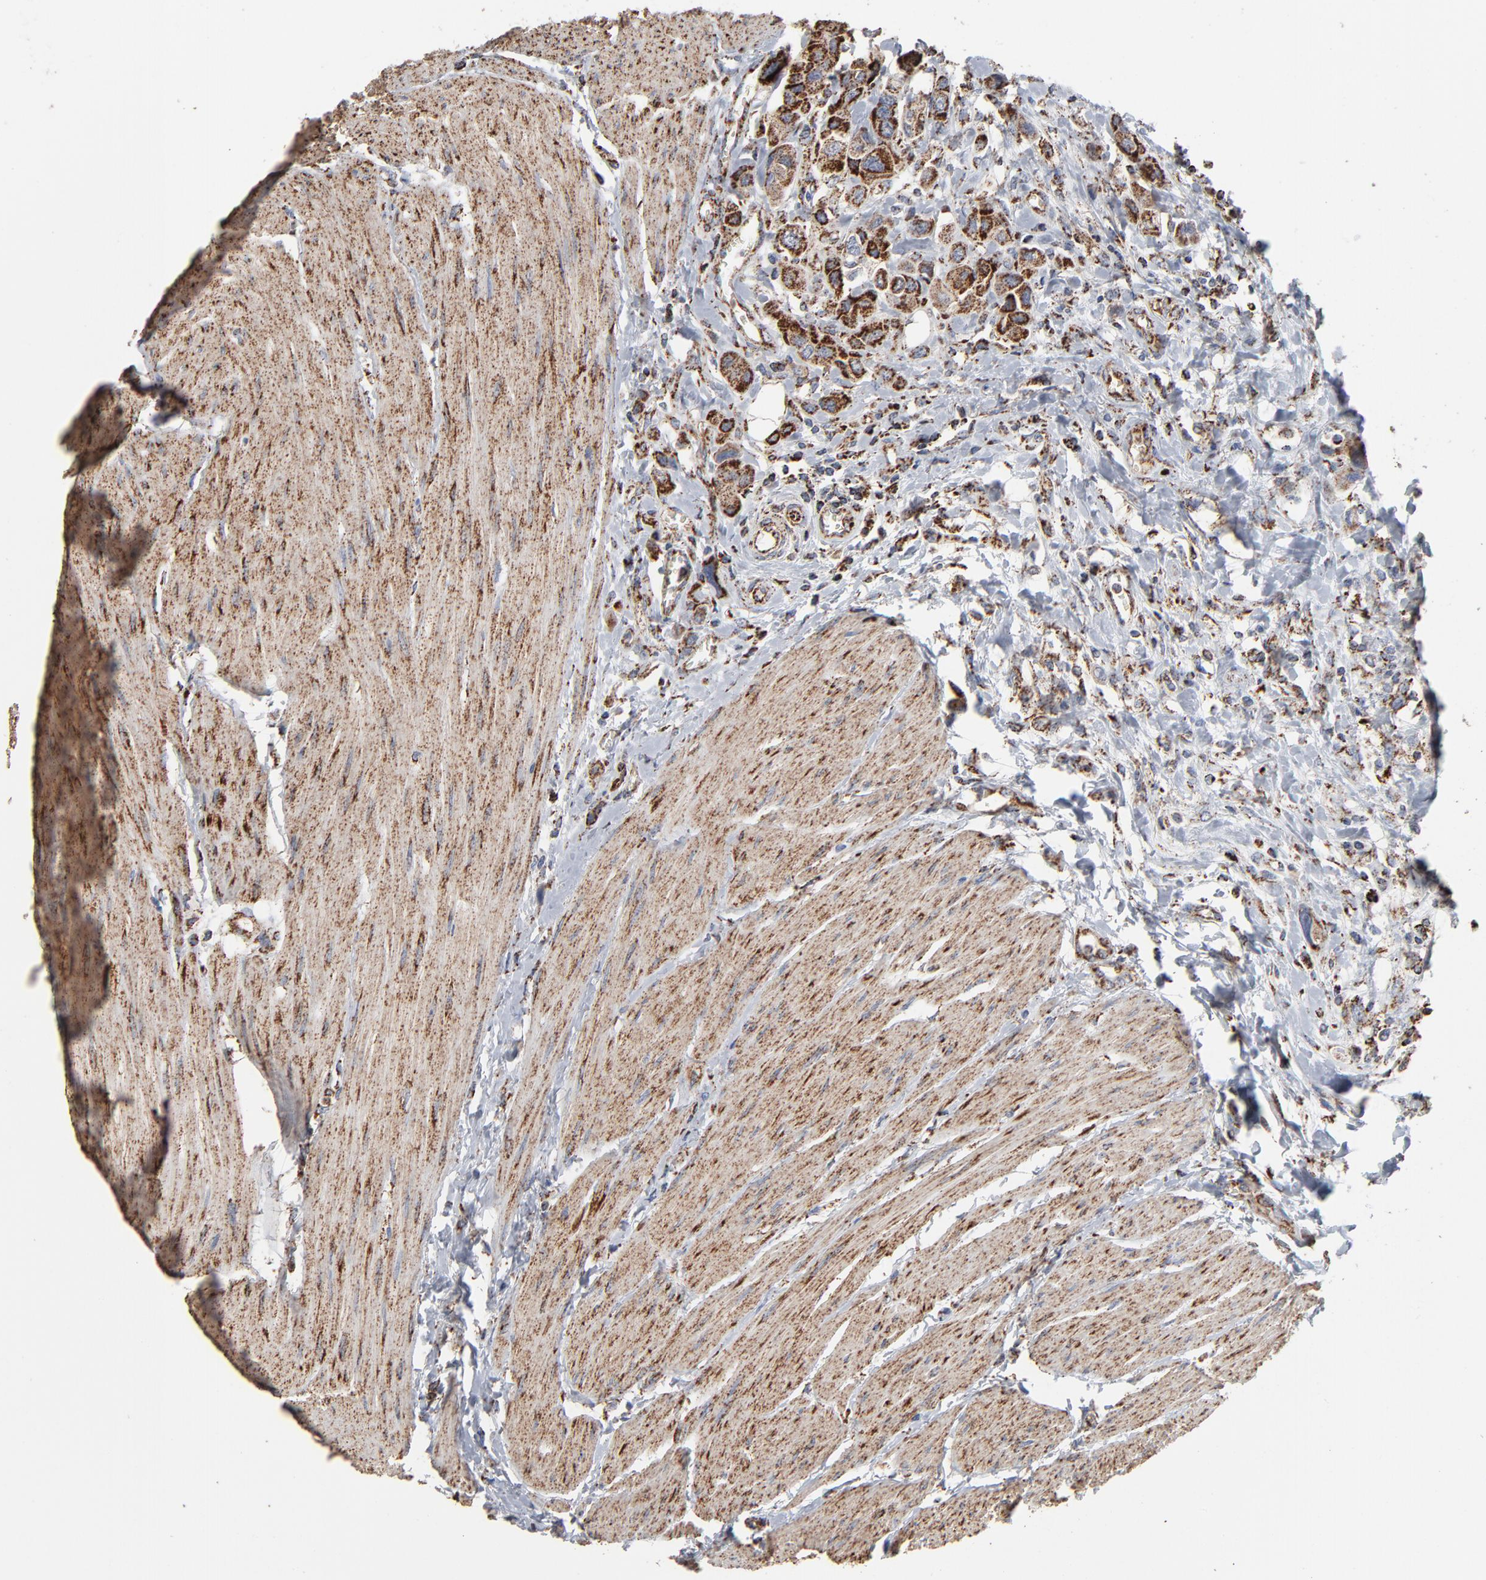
{"staining": {"intensity": "strong", "quantity": ">75%", "location": "cytoplasmic/membranous"}, "tissue": "urothelial cancer", "cell_type": "Tumor cells", "image_type": "cancer", "snomed": [{"axis": "morphology", "description": "Urothelial carcinoma, High grade"}, {"axis": "topography", "description": "Urinary bladder"}], "caption": "Protein staining demonstrates strong cytoplasmic/membranous expression in about >75% of tumor cells in urothelial cancer. (DAB (3,3'-diaminobenzidine) IHC, brown staining for protein, blue staining for nuclei).", "gene": "UQCRC1", "patient": {"sex": "male", "age": 50}}